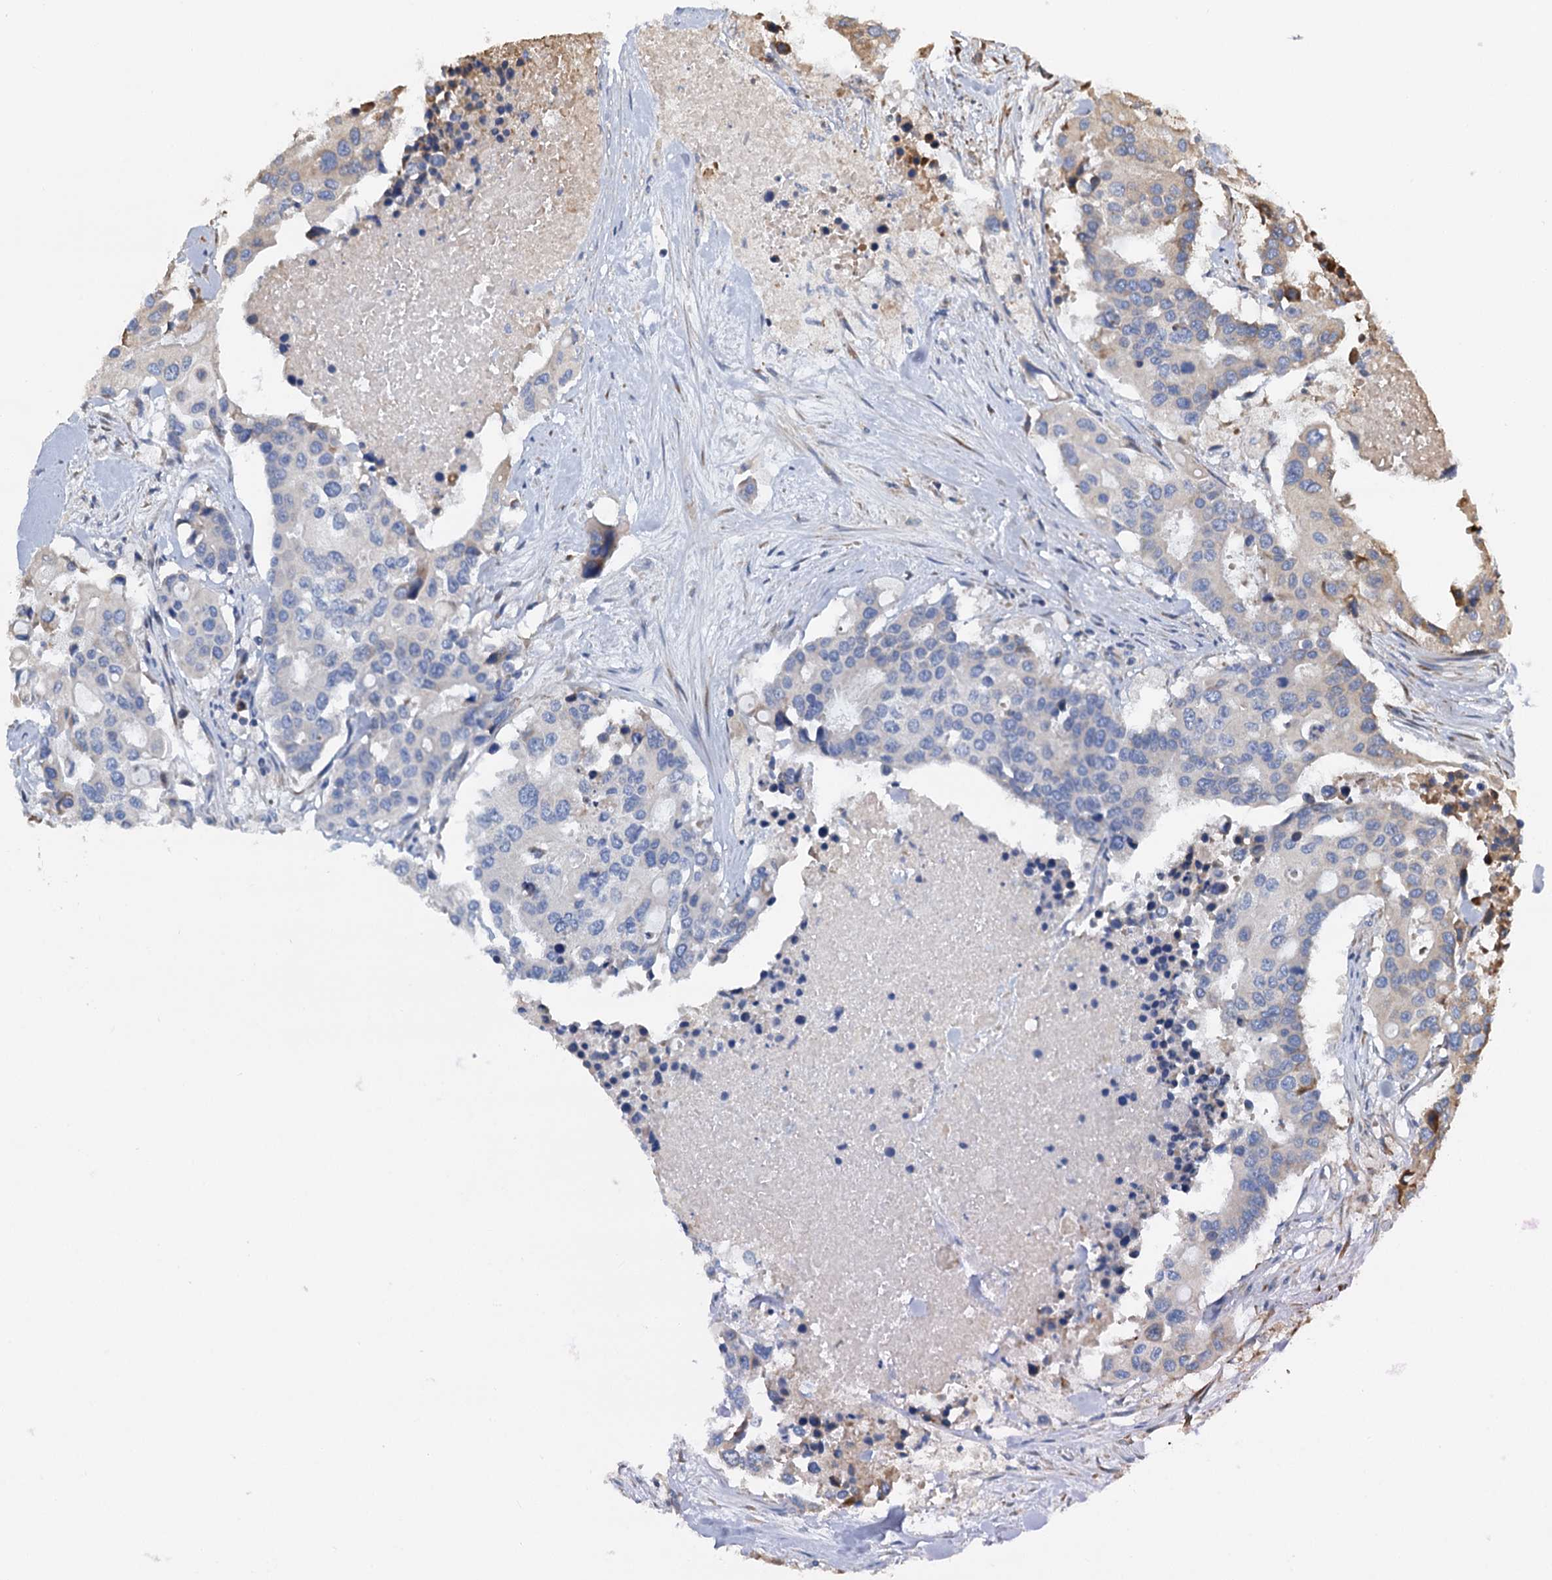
{"staining": {"intensity": "negative", "quantity": "none", "location": "none"}, "tissue": "colorectal cancer", "cell_type": "Tumor cells", "image_type": "cancer", "snomed": [{"axis": "morphology", "description": "Adenocarcinoma, NOS"}, {"axis": "topography", "description": "Colon"}], "caption": "Immunohistochemical staining of human colorectal cancer (adenocarcinoma) shows no significant staining in tumor cells.", "gene": "LINS1", "patient": {"sex": "male", "age": 77}}